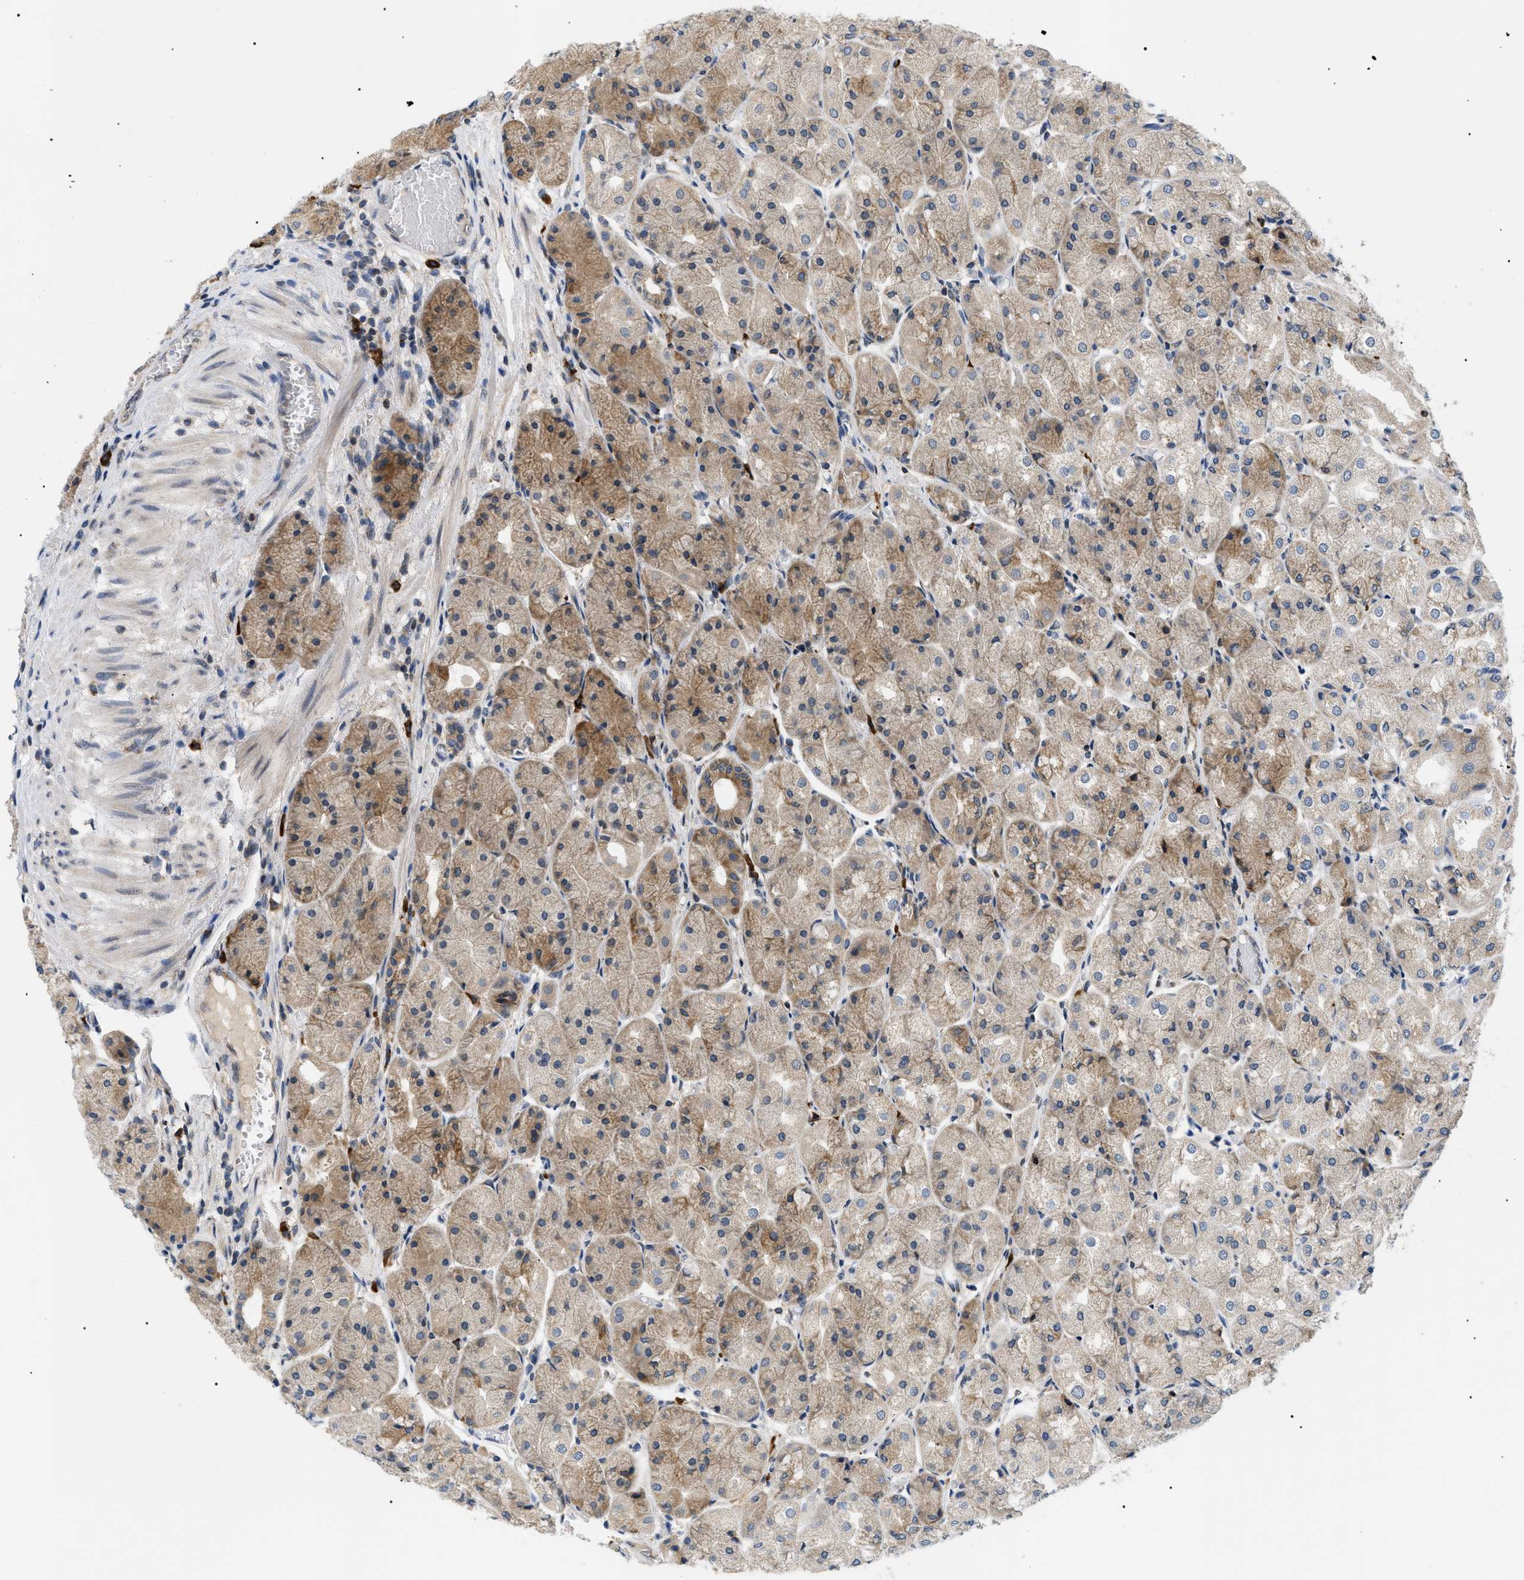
{"staining": {"intensity": "strong", "quantity": "25%-75%", "location": "cytoplasmic/membranous"}, "tissue": "stomach", "cell_type": "Glandular cells", "image_type": "normal", "snomed": [{"axis": "morphology", "description": "Normal tissue, NOS"}, {"axis": "topography", "description": "Stomach, upper"}], "caption": "Stomach was stained to show a protein in brown. There is high levels of strong cytoplasmic/membranous expression in approximately 25%-75% of glandular cells. The staining was performed using DAB to visualize the protein expression in brown, while the nuclei were stained in blue with hematoxylin (Magnification: 20x).", "gene": "DERL1", "patient": {"sex": "male", "age": 72}}